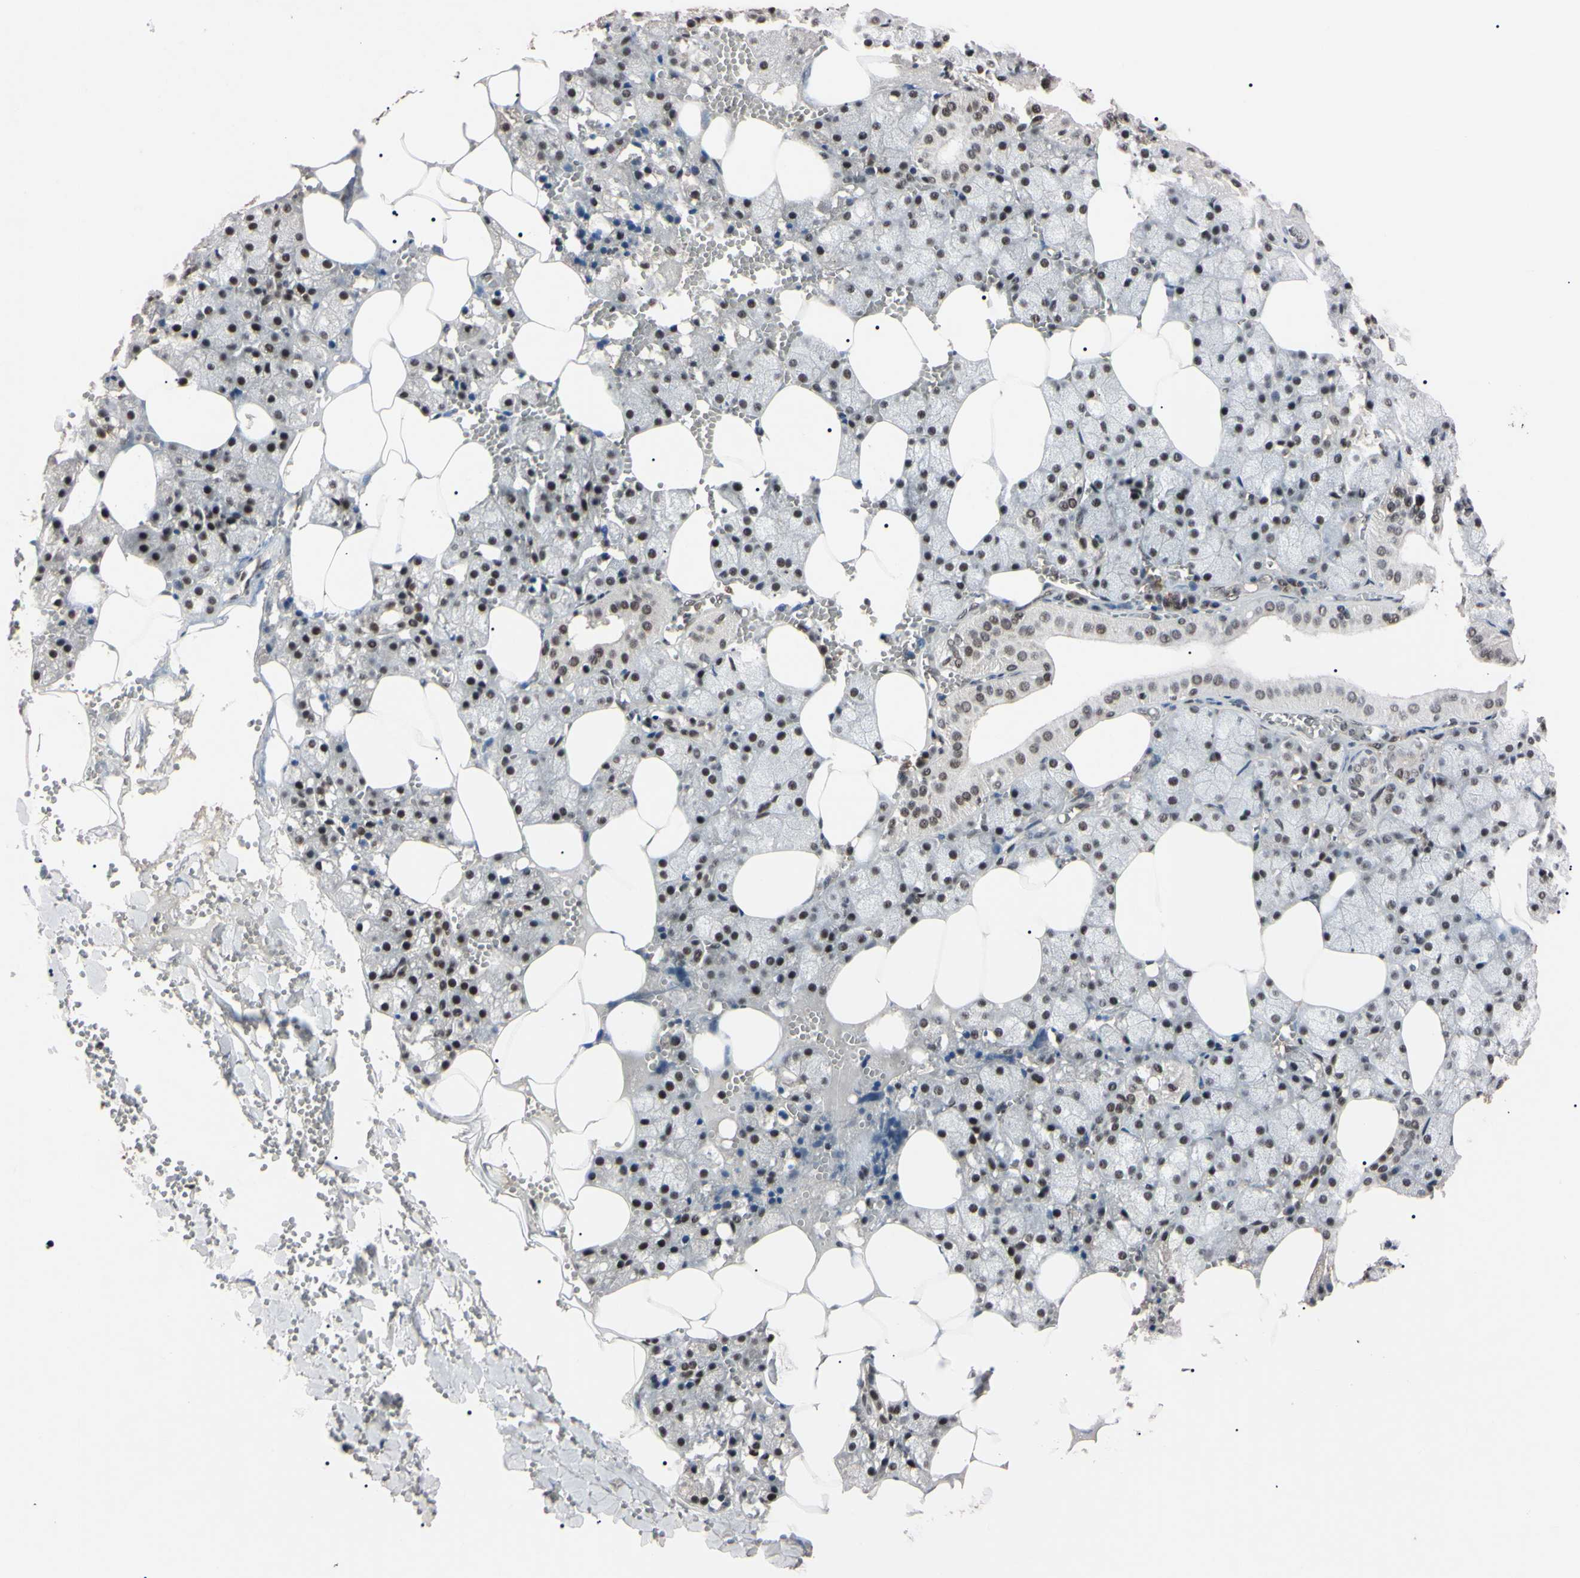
{"staining": {"intensity": "moderate", "quantity": "25%-75%", "location": "cytoplasmic/membranous,nuclear"}, "tissue": "salivary gland", "cell_type": "Glandular cells", "image_type": "normal", "snomed": [{"axis": "morphology", "description": "Normal tissue, NOS"}, {"axis": "topography", "description": "Salivary gland"}], "caption": "Immunohistochemistry histopathology image of normal salivary gland stained for a protein (brown), which exhibits medium levels of moderate cytoplasmic/membranous,nuclear staining in approximately 25%-75% of glandular cells.", "gene": "YY1", "patient": {"sex": "male", "age": 62}}